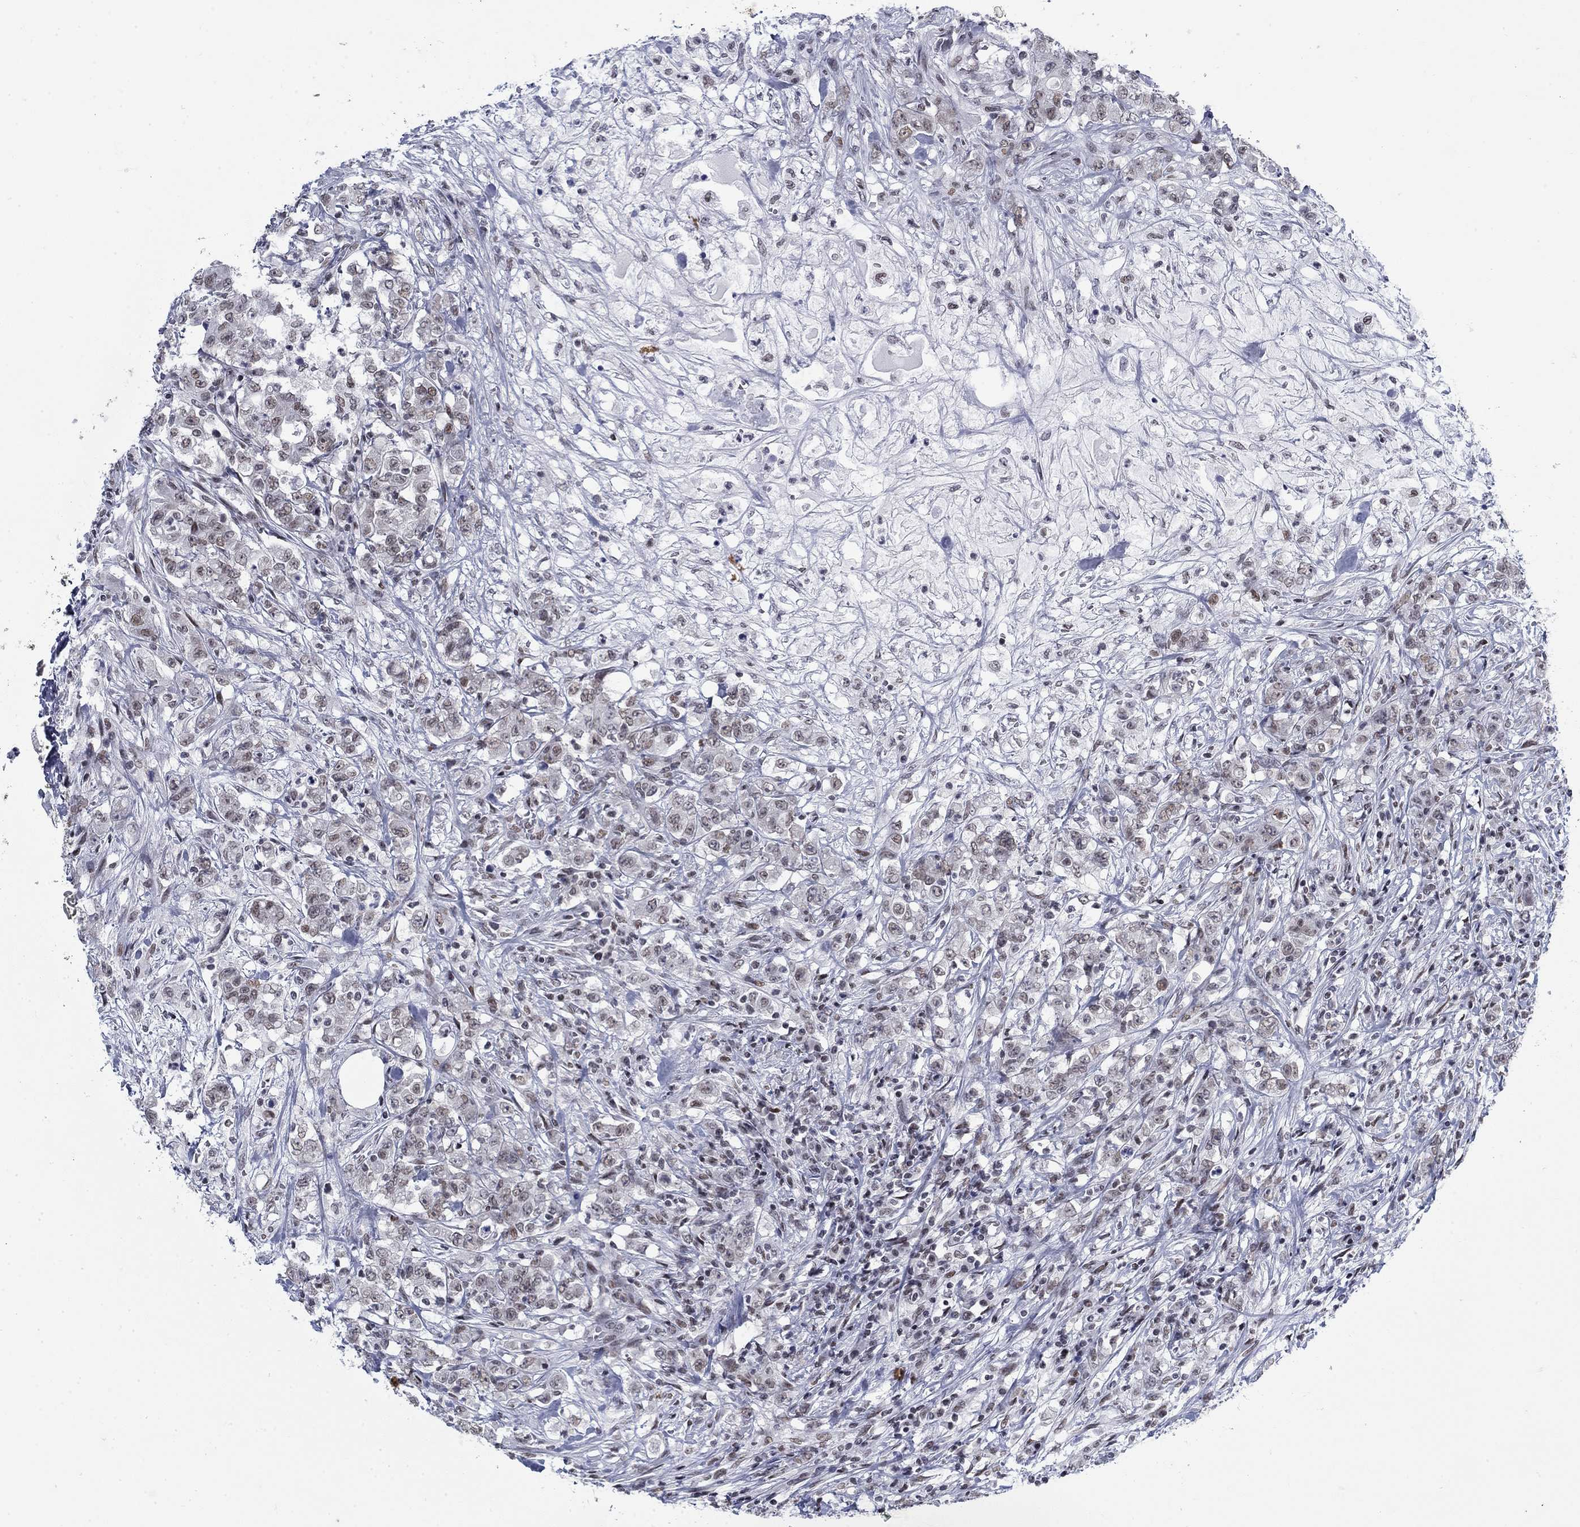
{"staining": {"intensity": "negative", "quantity": "none", "location": "none"}, "tissue": "colorectal cancer", "cell_type": "Tumor cells", "image_type": "cancer", "snomed": [{"axis": "morphology", "description": "Adenocarcinoma, NOS"}, {"axis": "topography", "description": "Colon"}], "caption": "A high-resolution histopathology image shows immunohistochemistry (IHC) staining of colorectal cancer, which shows no significant positivity in tumor cells.", "gene": "NPAS3", "patient": {"sex": "female", "age": 48}}